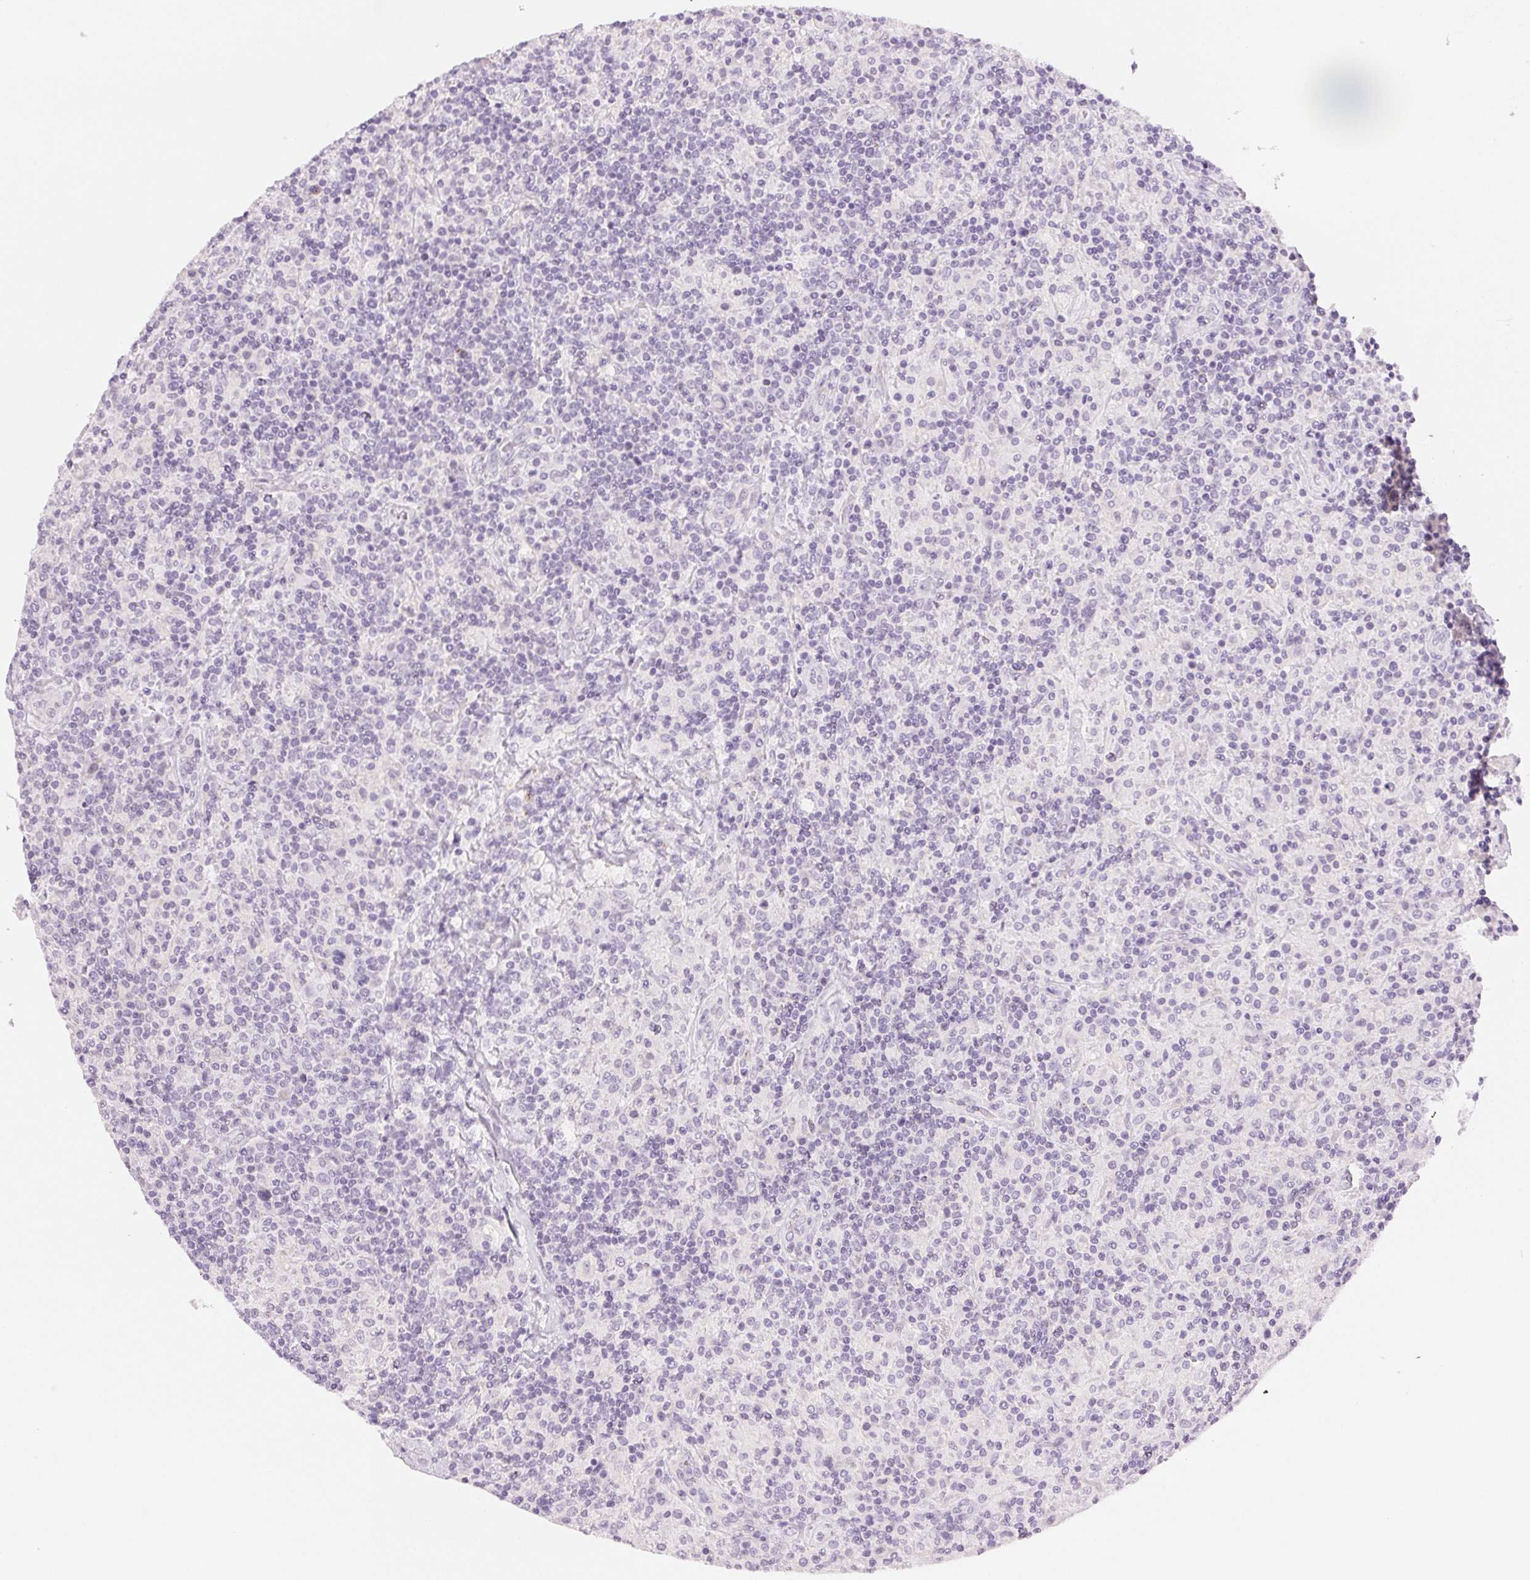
{"staining": {"intensity": "negative", "quantity": "none", "location": "none"}, "tissue": "lymphoma", "cell_type": "Tumor cells", "image_type": "cancer", "snomed": [{"axis": "morphology", "description": "Hodgkin's disease, NOS"}, {"axis": "topography", "description": "Lymph node"}], "caption": "Protein analysis of lymphoma shows no significant staining in tumor cells. The staining is performed using DAB brown chromogen with nuclei counter-stained in using hematoxylin.", "gene": "SLC5A2", "patient": {"sex": "male", "age": 70}}